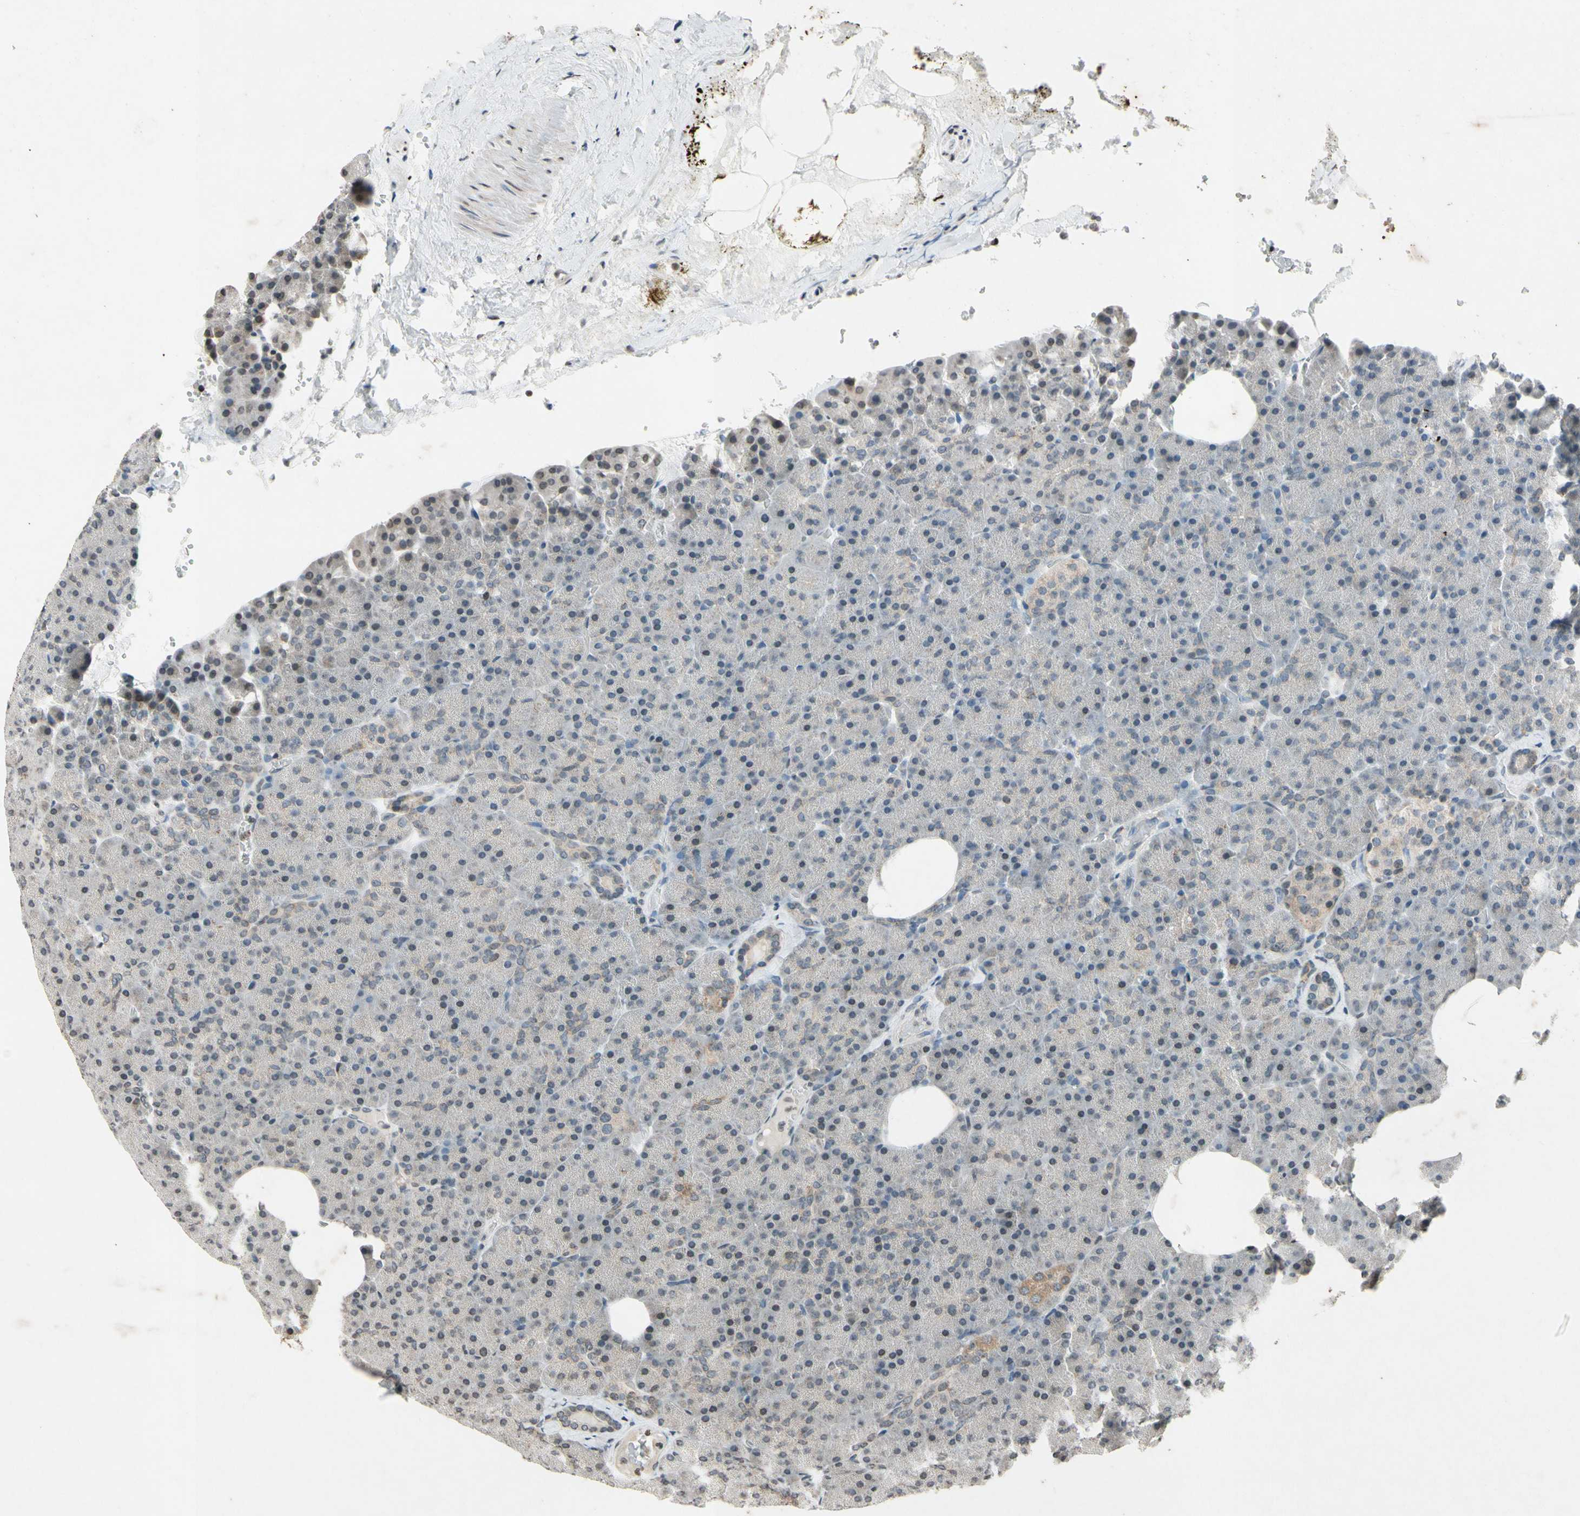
{"staining": {"intensity": "weak", "quantity": "25%-75%", "location": "cytoplasmic/membranous"}, "tissue": "pancreas", "cell_type": "Exocrine glandular cells", "image_type": "normal", "snomed": [{"axis": "morphology", "description": "Normal tissue, NOS"}, {"axis": "topography", "description": "Pancreas"}], "caption": "This micrograph exhibits immunohistochemistry staining of normal pancreas, with low weak cytoplasmic/membranous staining in approximately 25%-75% of exocrine glandular cells.", "gene": "CLDN11", "patient": {"sex": "female", "age": 35}}